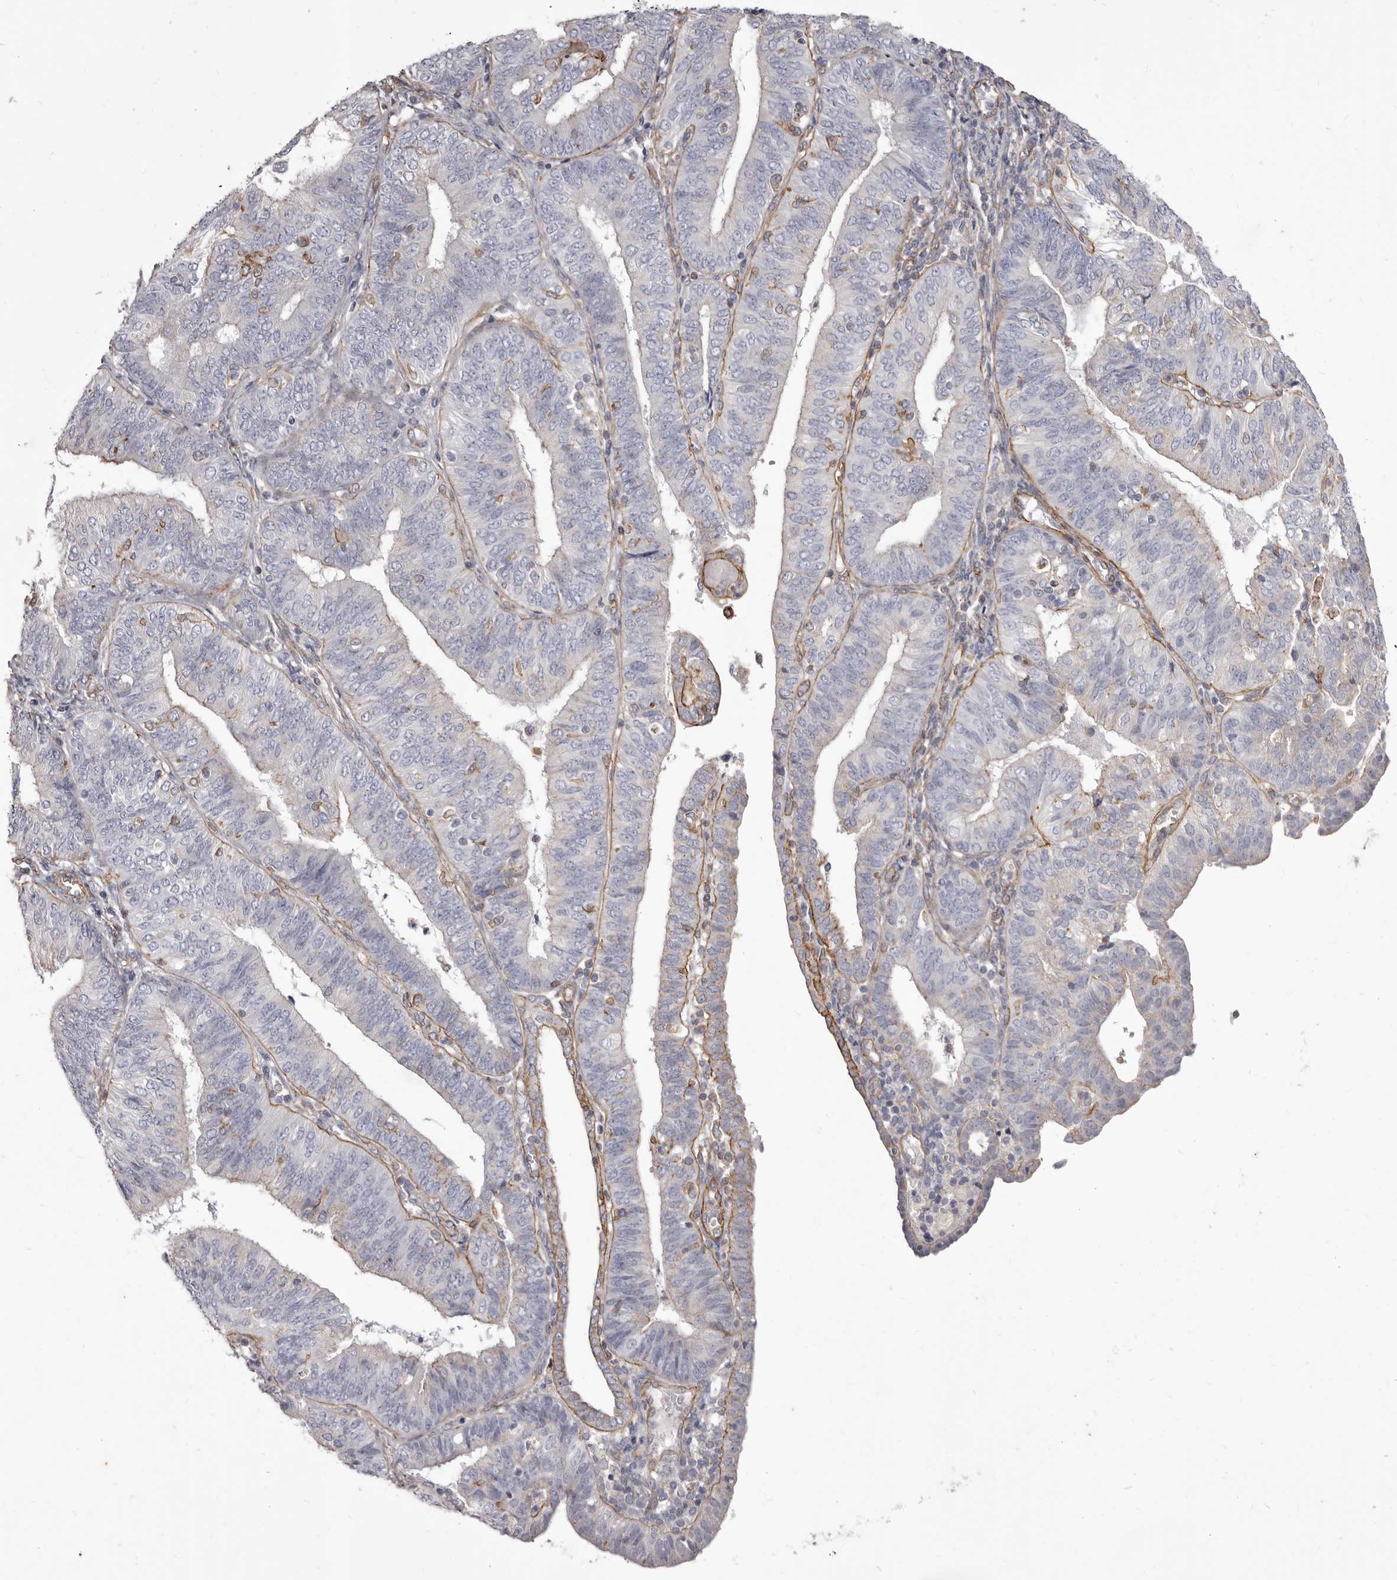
{"staining": {"intensity": "negative", "quantity": "none", "location": "none"}, "tissue": "endometrial cancer", "cell_type": "Tumor cells", "image_type": "cancer", "snomed": [{"axis": "morphology", "description": "Adenocarcinoma, NOS"}, {"axis": "topography", "description": "Endometrium"}], "caption": "The immunohistochemistry (IHC) photomicrograph has no significant staining in tumor cells of endometrial adenocarcinoma tissue.", "gene": "P2RX6", "patient": {"sex": "female", "age": 58}}